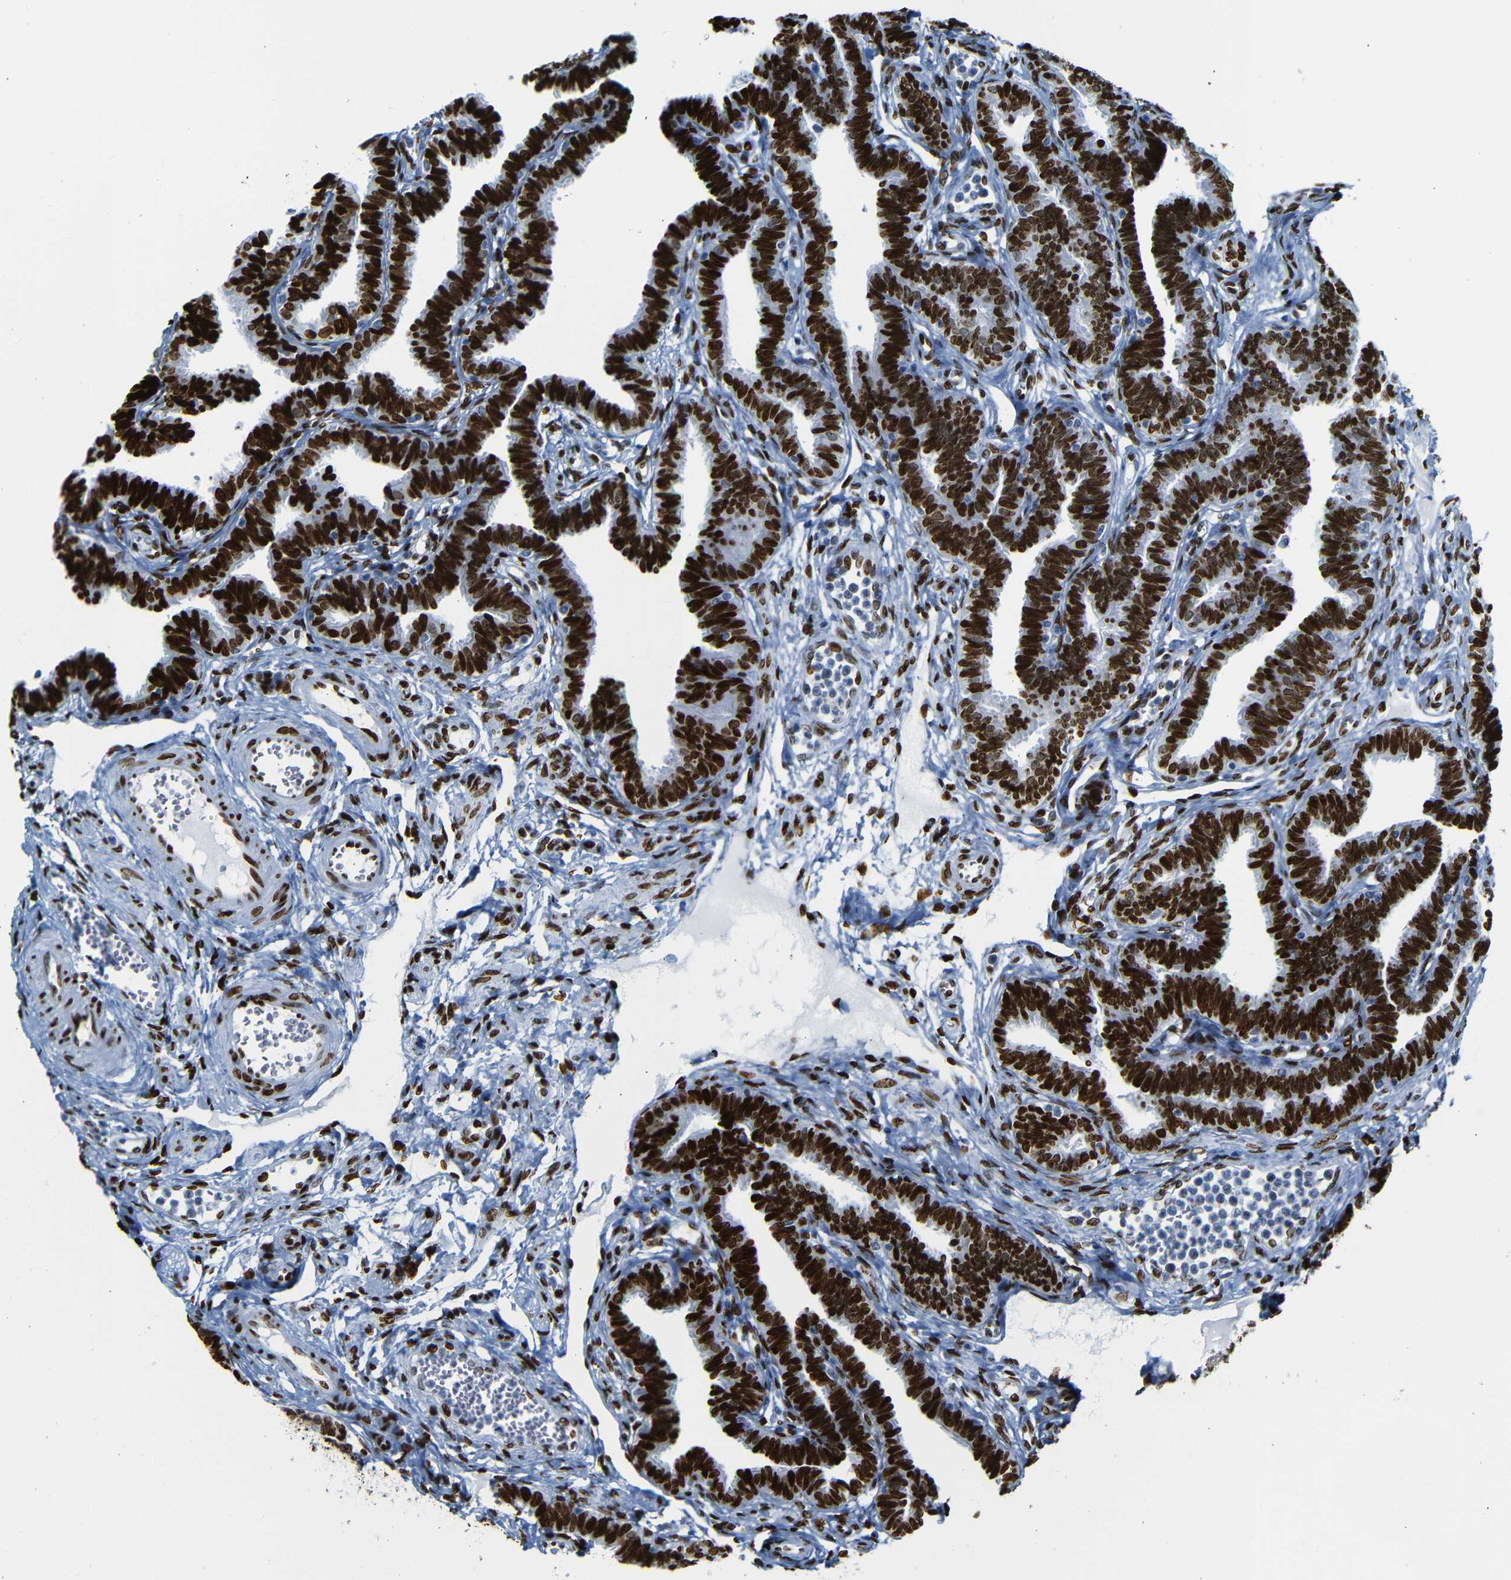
{"staining": {"intensity": "strong", "quantity": ">75%", "location": "nuclear"}, "tissue": "fallopian tube", "cell_type": "Glandular cells", "image_type": "normal", "snomed": [{"axis": "morphology", "description": "Normal tissue, NOS"}, {"axis": "topography", "description": "Fallopian tube"}, {"axis": "topography", "description": "Ovary"}], "caption": "Immunohistochemistry of normal human fallopian tube displays high levels of strong nuclear expression in about >75% of glandular cells.", "gene": "NPIPB15", "patient": {"sex": "female", "age": 23}}